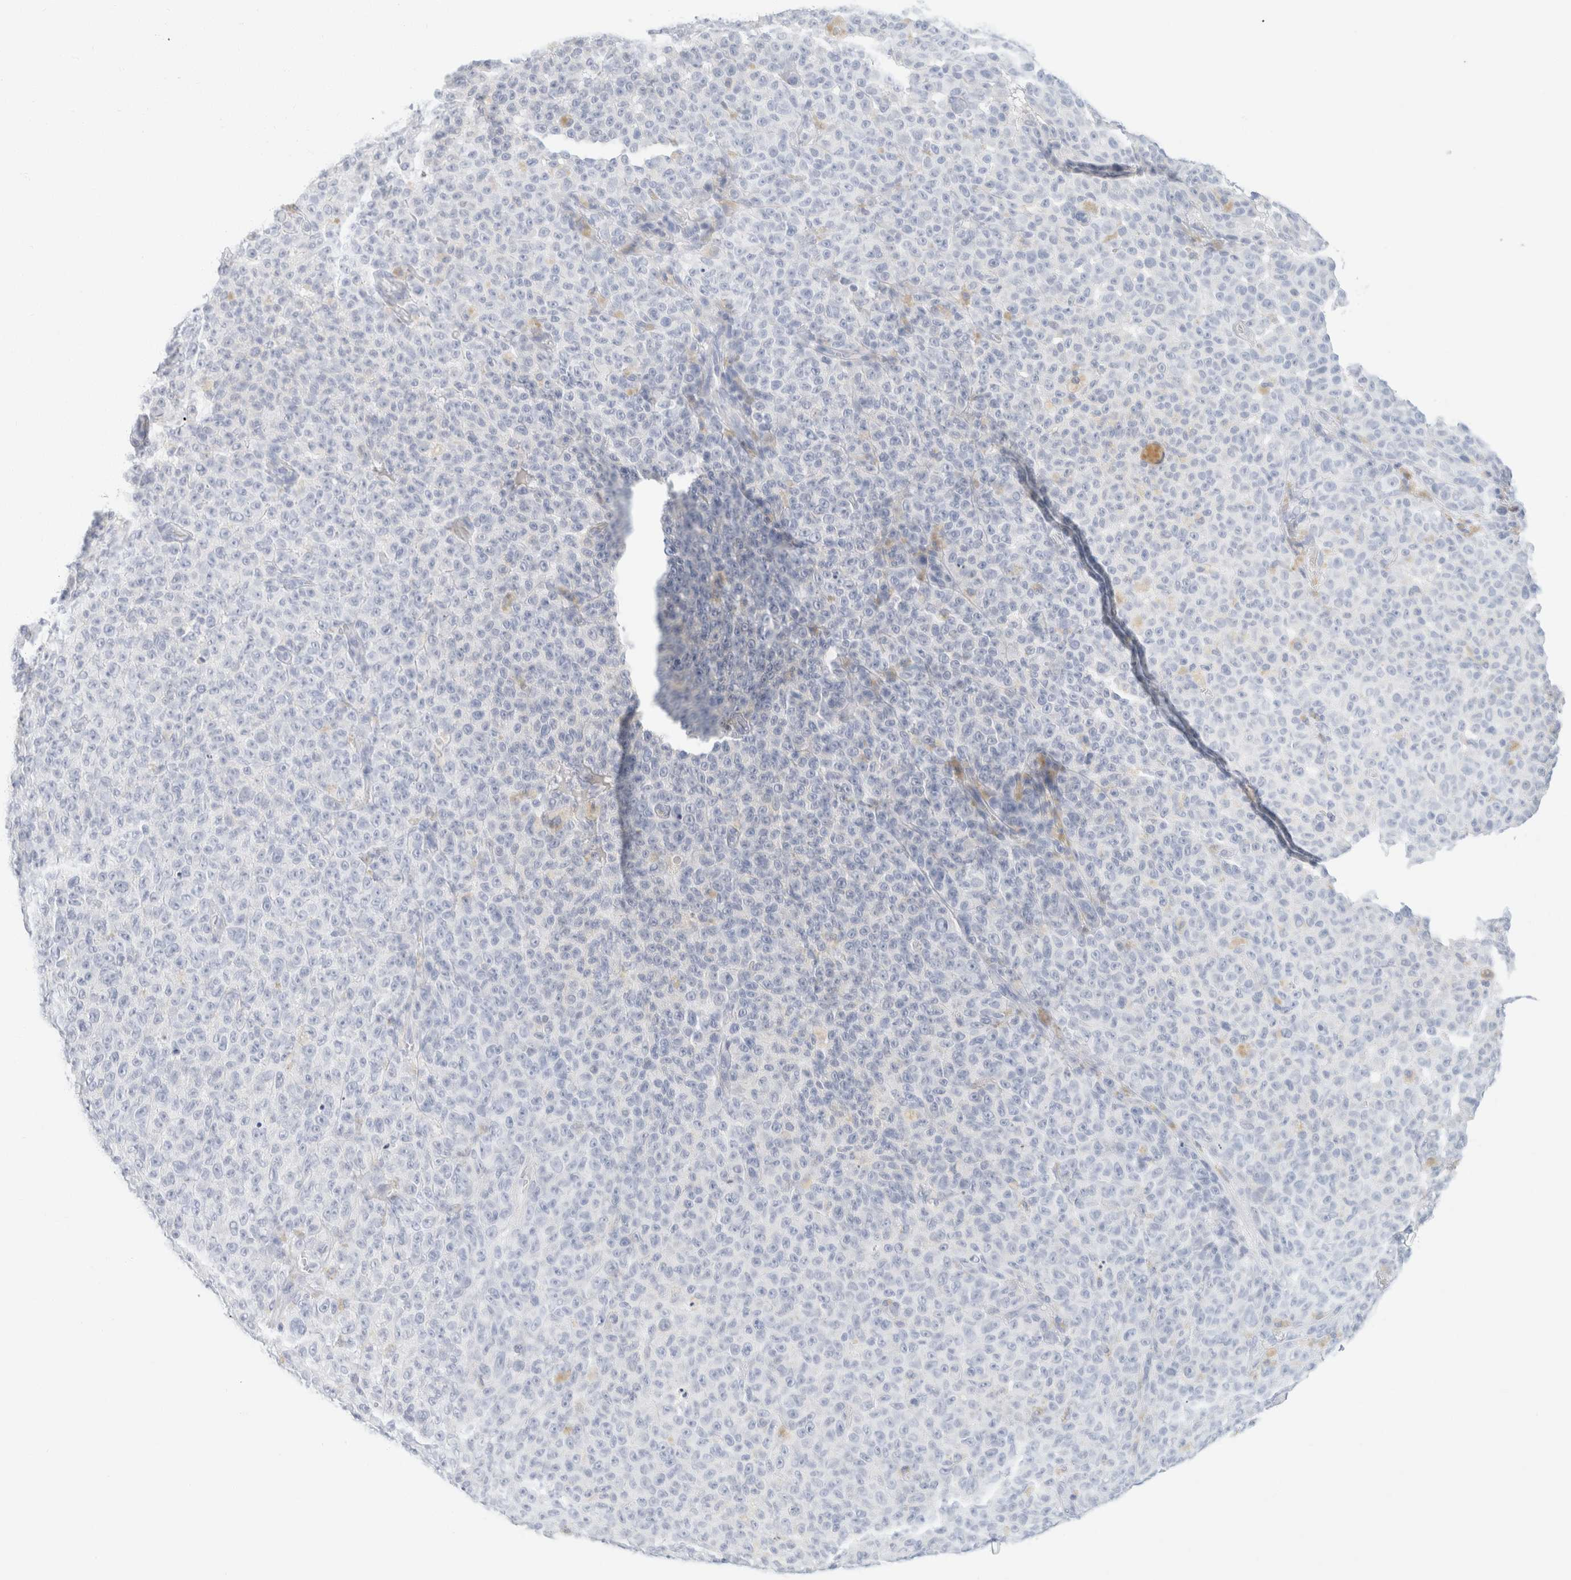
{"staining": {"intensity": "negative", "quantity": "none", "location": "none"}, "tissue": "melanoma", "cell_type": "Tumor cells", "image_type": "cancer", "snomed": [{"axis": "morphology", "description": "Malignant melanoma, NOS"}, {"axis": "topography", "description": "Skin"}], "caption": "Immunohistochemical staining of human melanoma reveals no significant staining in tumor cells.", "gene": "KRT20", "patient": {"sex": "female", "age": 82}}